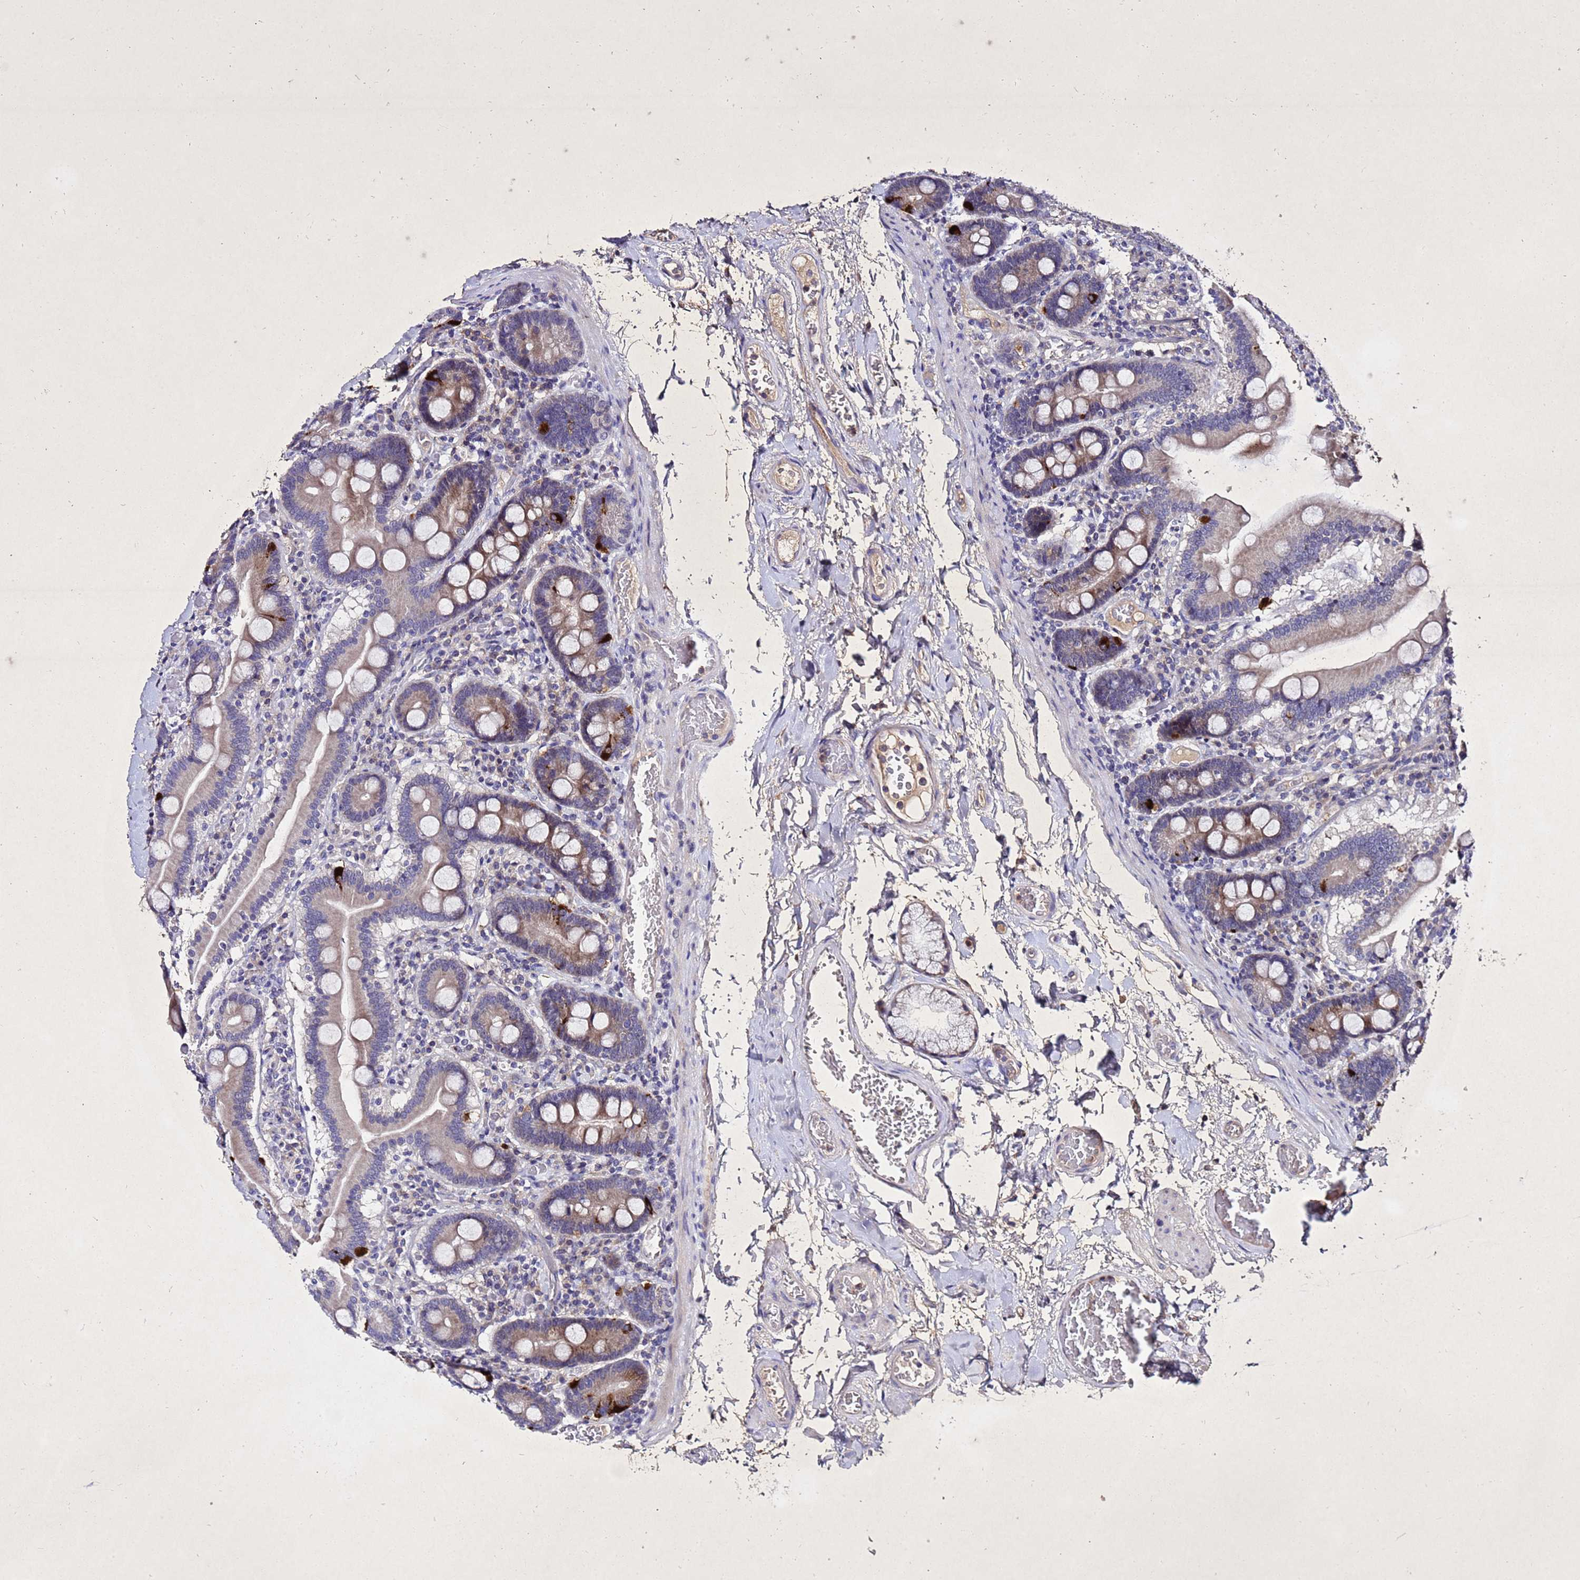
{"staining": {"intensity": "strong", "quantity": "<25%", "location": "cytoplasmic/membranous"}, "tissue": "duodenum", "cell_type": "Glandular cells", "image_type": "normal", "snomed": [{"axis": "morphology", "description": "Normal tissue, NOS"}, {"axis": "topography", "description": "Duodenum"}], "caption": "Immunohistochemical staining of benign duodenum demonstrates strong cytoplasmic/membranous protein positivity in approximately <25% of glandular cells.", "gene": "SV2B", "patient": {"sex": "male", "age": 55}}